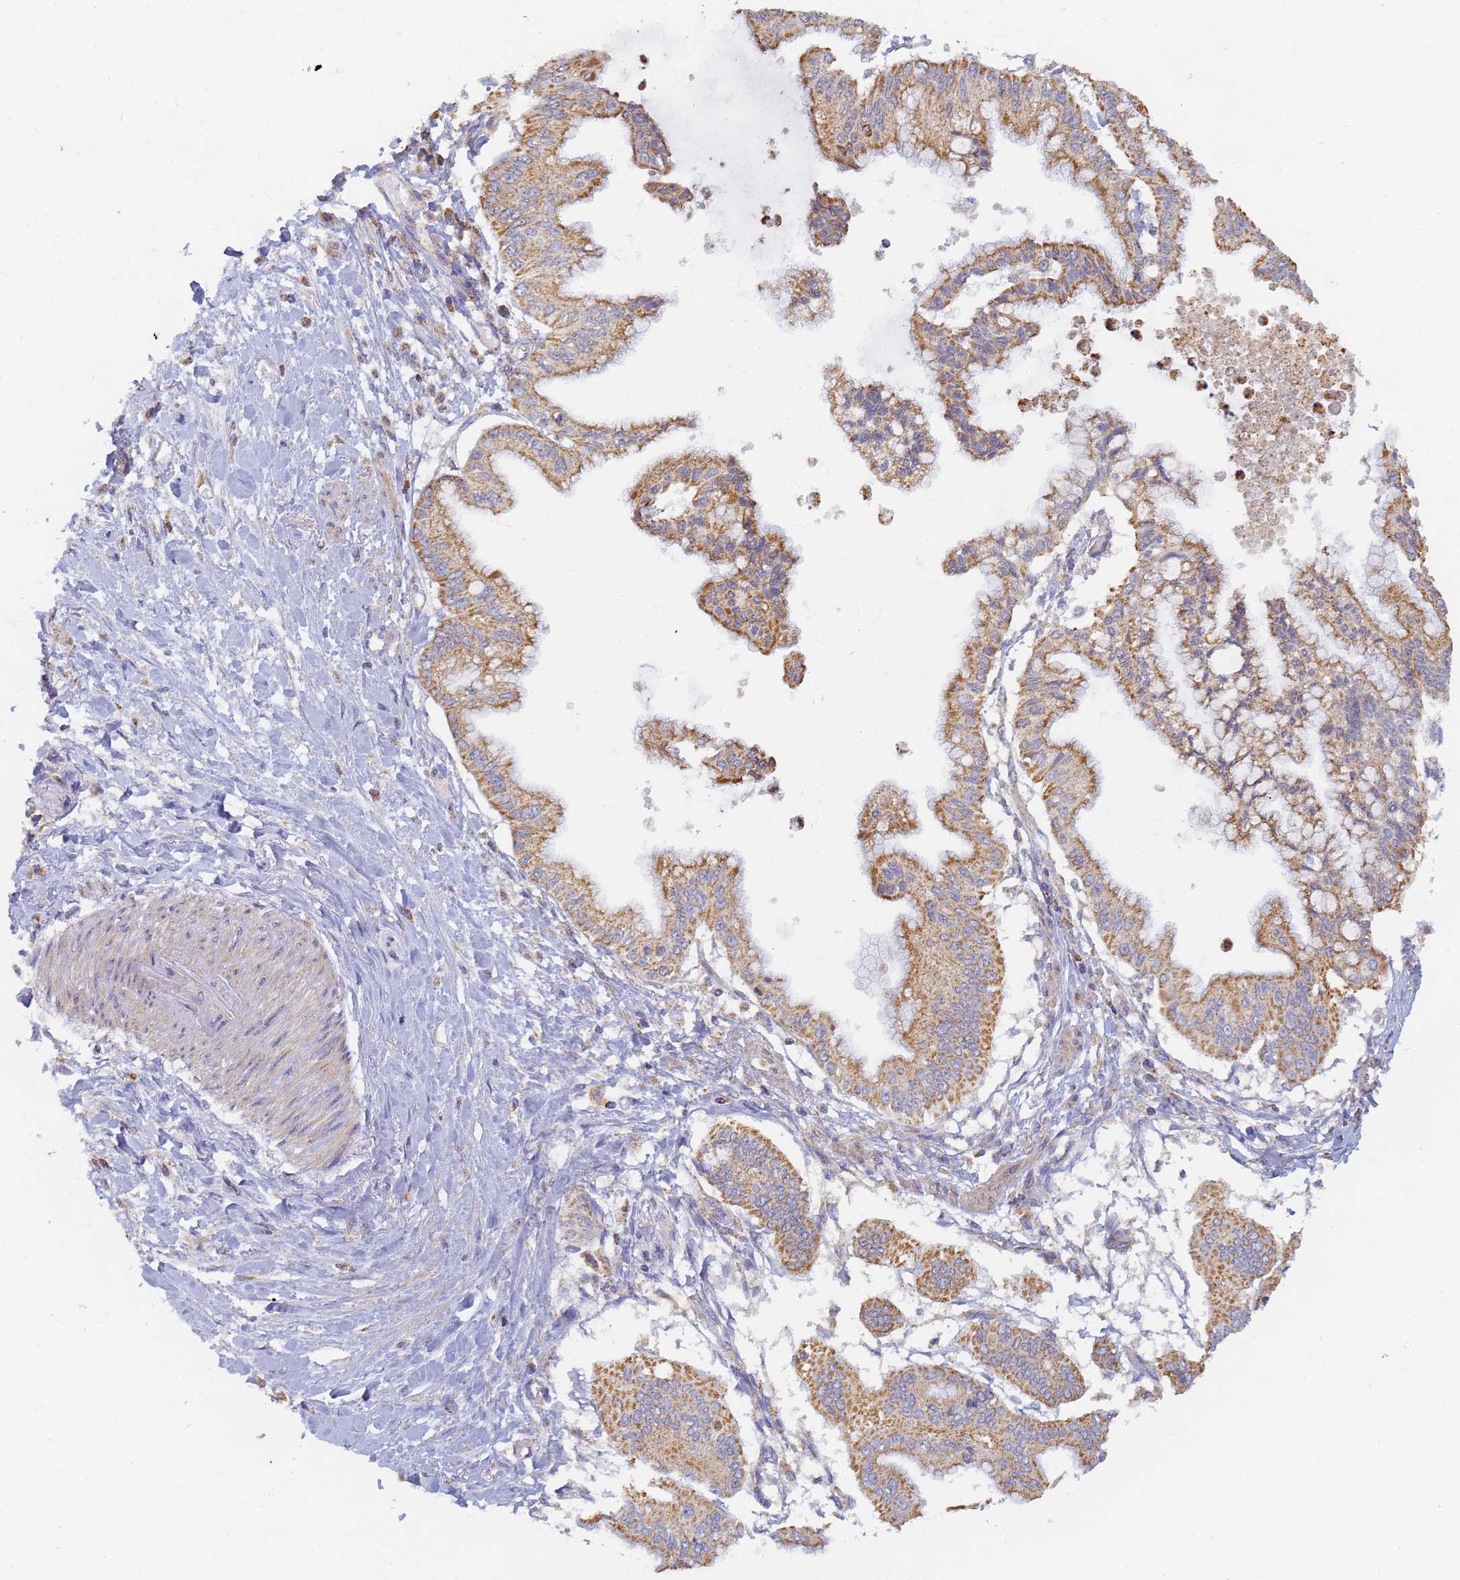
{"staining": {"intensity": "moderate", "quantity": ">75%", "location": "cytoplasmic/membranous"}, "tissue": "pancreatic cancer", "cell_type": "Tumor cells", "image_type": "cancer", "snomed": [{"axis": "morphology", "description": "Adenocarcinoma, NOS"}, {"axis": "topography", "description": "Pancreas"}], "caption": "Adenocarcinoma (pancreatic) stained with a brown dye shows moderate cytoplasmic/membranous positive staining in approximately >75% of tumor cells.", "gene": "UTP23", "patient": {"sex": "male", "age": 46}}